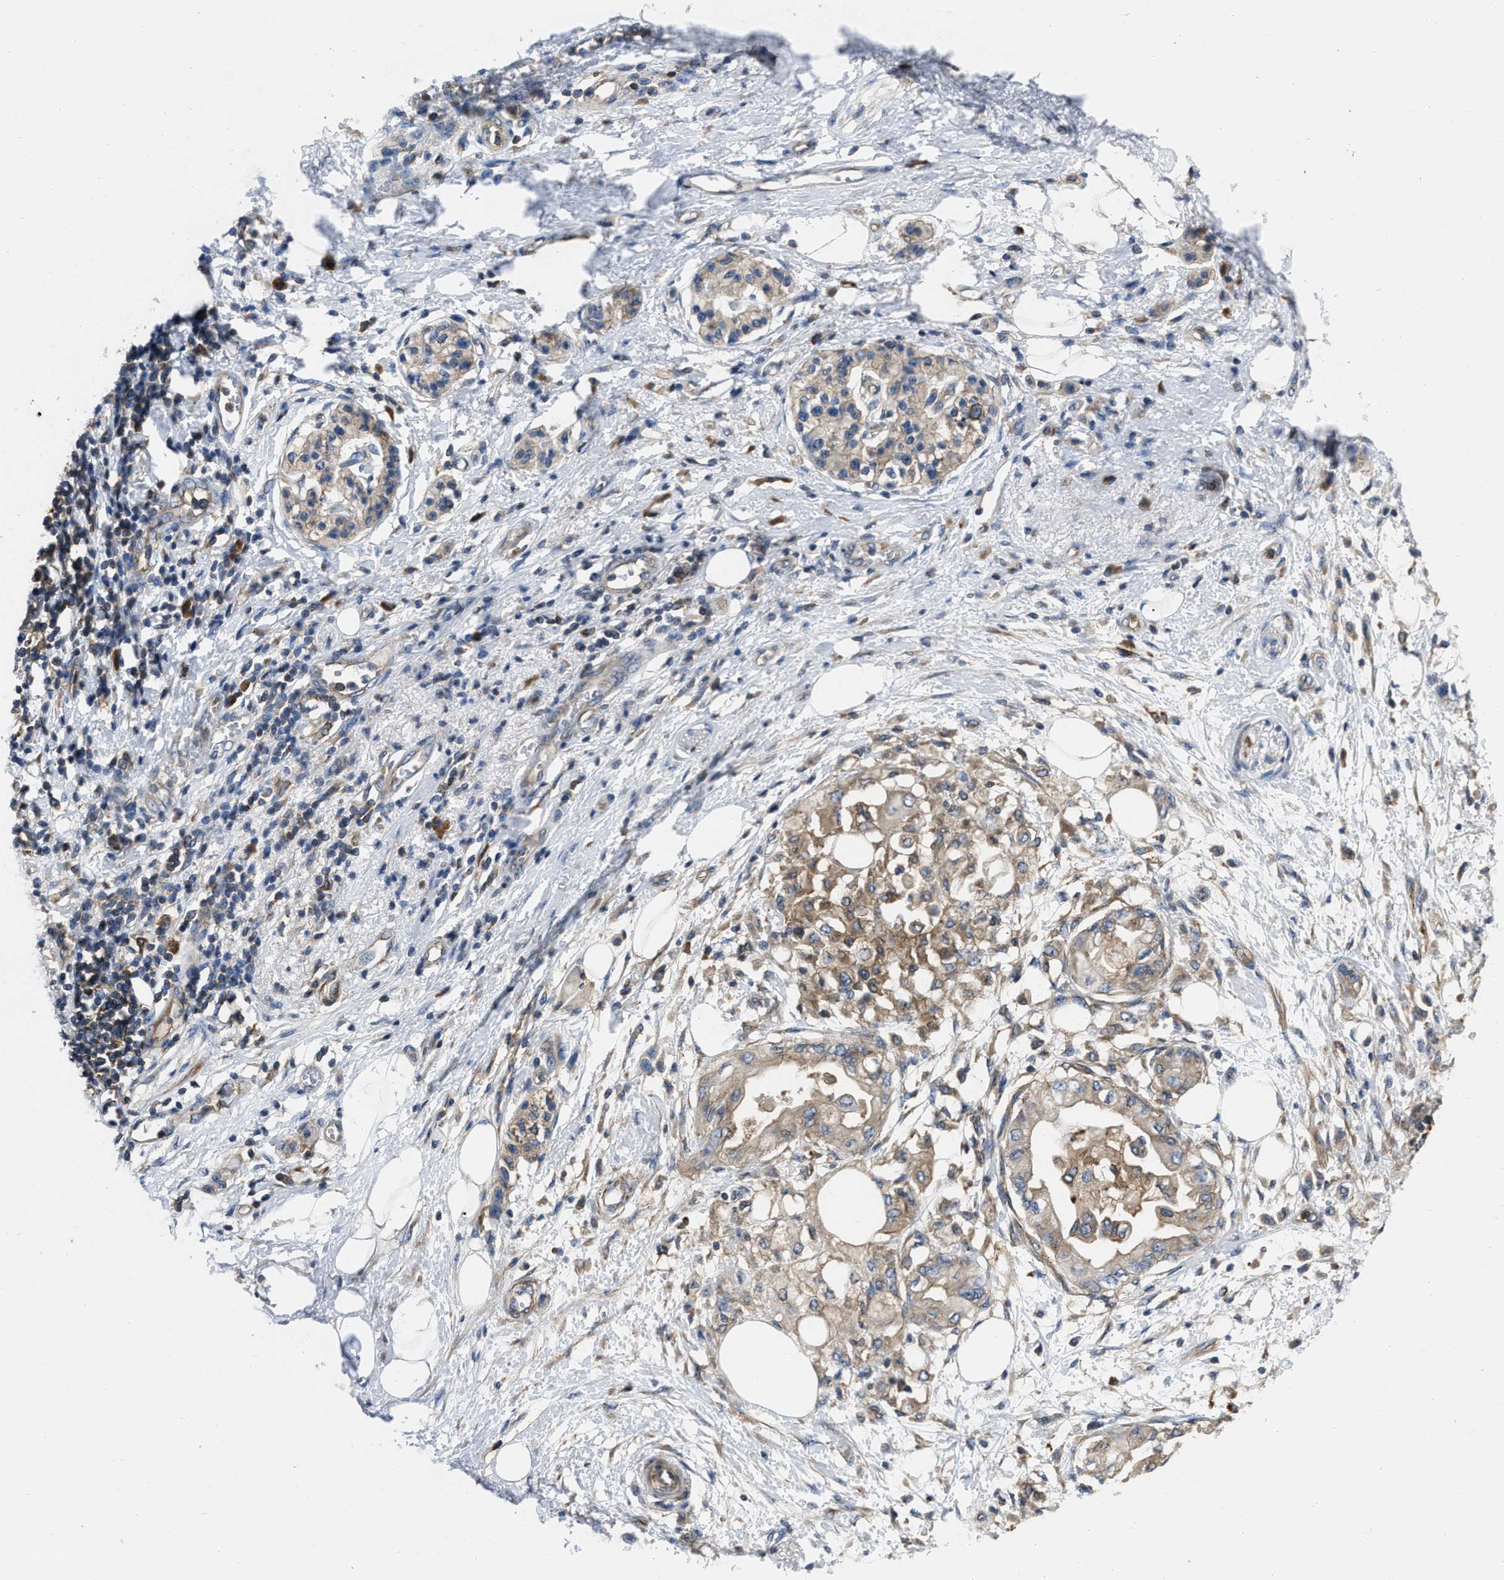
{"staining": {"intensity": "weak", "quantity": ">75%", "location": "cytoplasmic/membranous"}, "tissue": "pancreatic cancer", "cell_type": "Tumor cells", "image_type": "cancer", "snomed": [{"axis": "morphology", "description": "Normal tissue, NOS"}, {"axis": "morphology", "description": "Adenocarcinoma, NOS"}, {"axis": "topography", "description": "Pancreas"}, {"axis": "topography", "description": "Duodenum"}], "caption": "Tumor cells demonstrate low levels of weak cytoplasmic/membranous staining in about >75% of cells in pancreatic cancer.", "gene": "YARS1", "patient": {"sex": "female", "age": 60}}